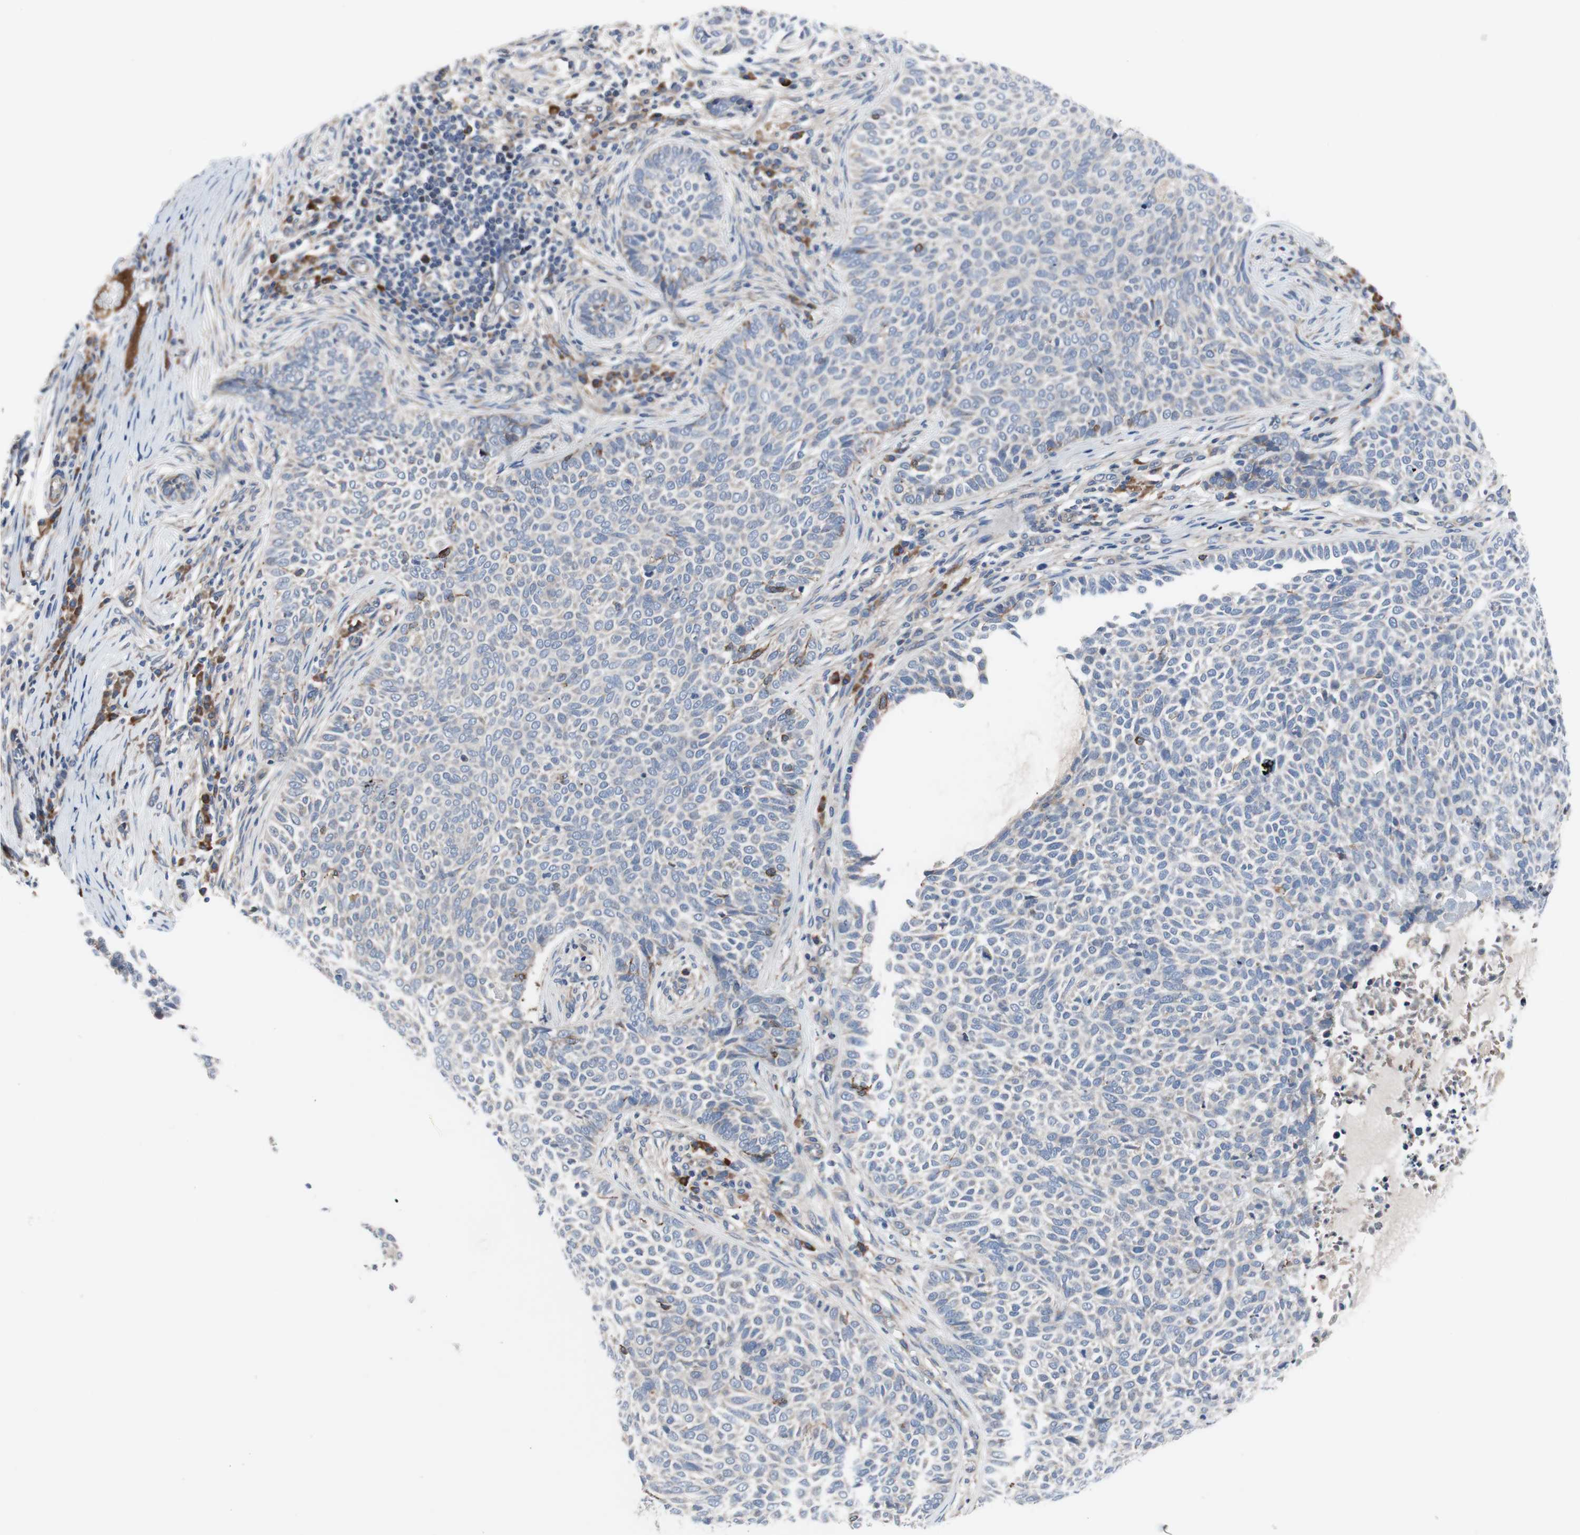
{"staining": {"intensity": "negative", "quantity": "none", "location": "none"}, "tissue": "skin cancer", "cell_type": "Tumor cells", "image_type": "cancer", "snomed": [{"axis": "morphology", "description": "Basal cell carcinoma"}, {"axis": "topography", "description": "Skin"}], "caption": "Protein analysis of skin basal cell carcinoma reveals no significant positivity in tumor cells.", "gene": "KANSL1", "patient": {"sex": "male", "age": 87}}